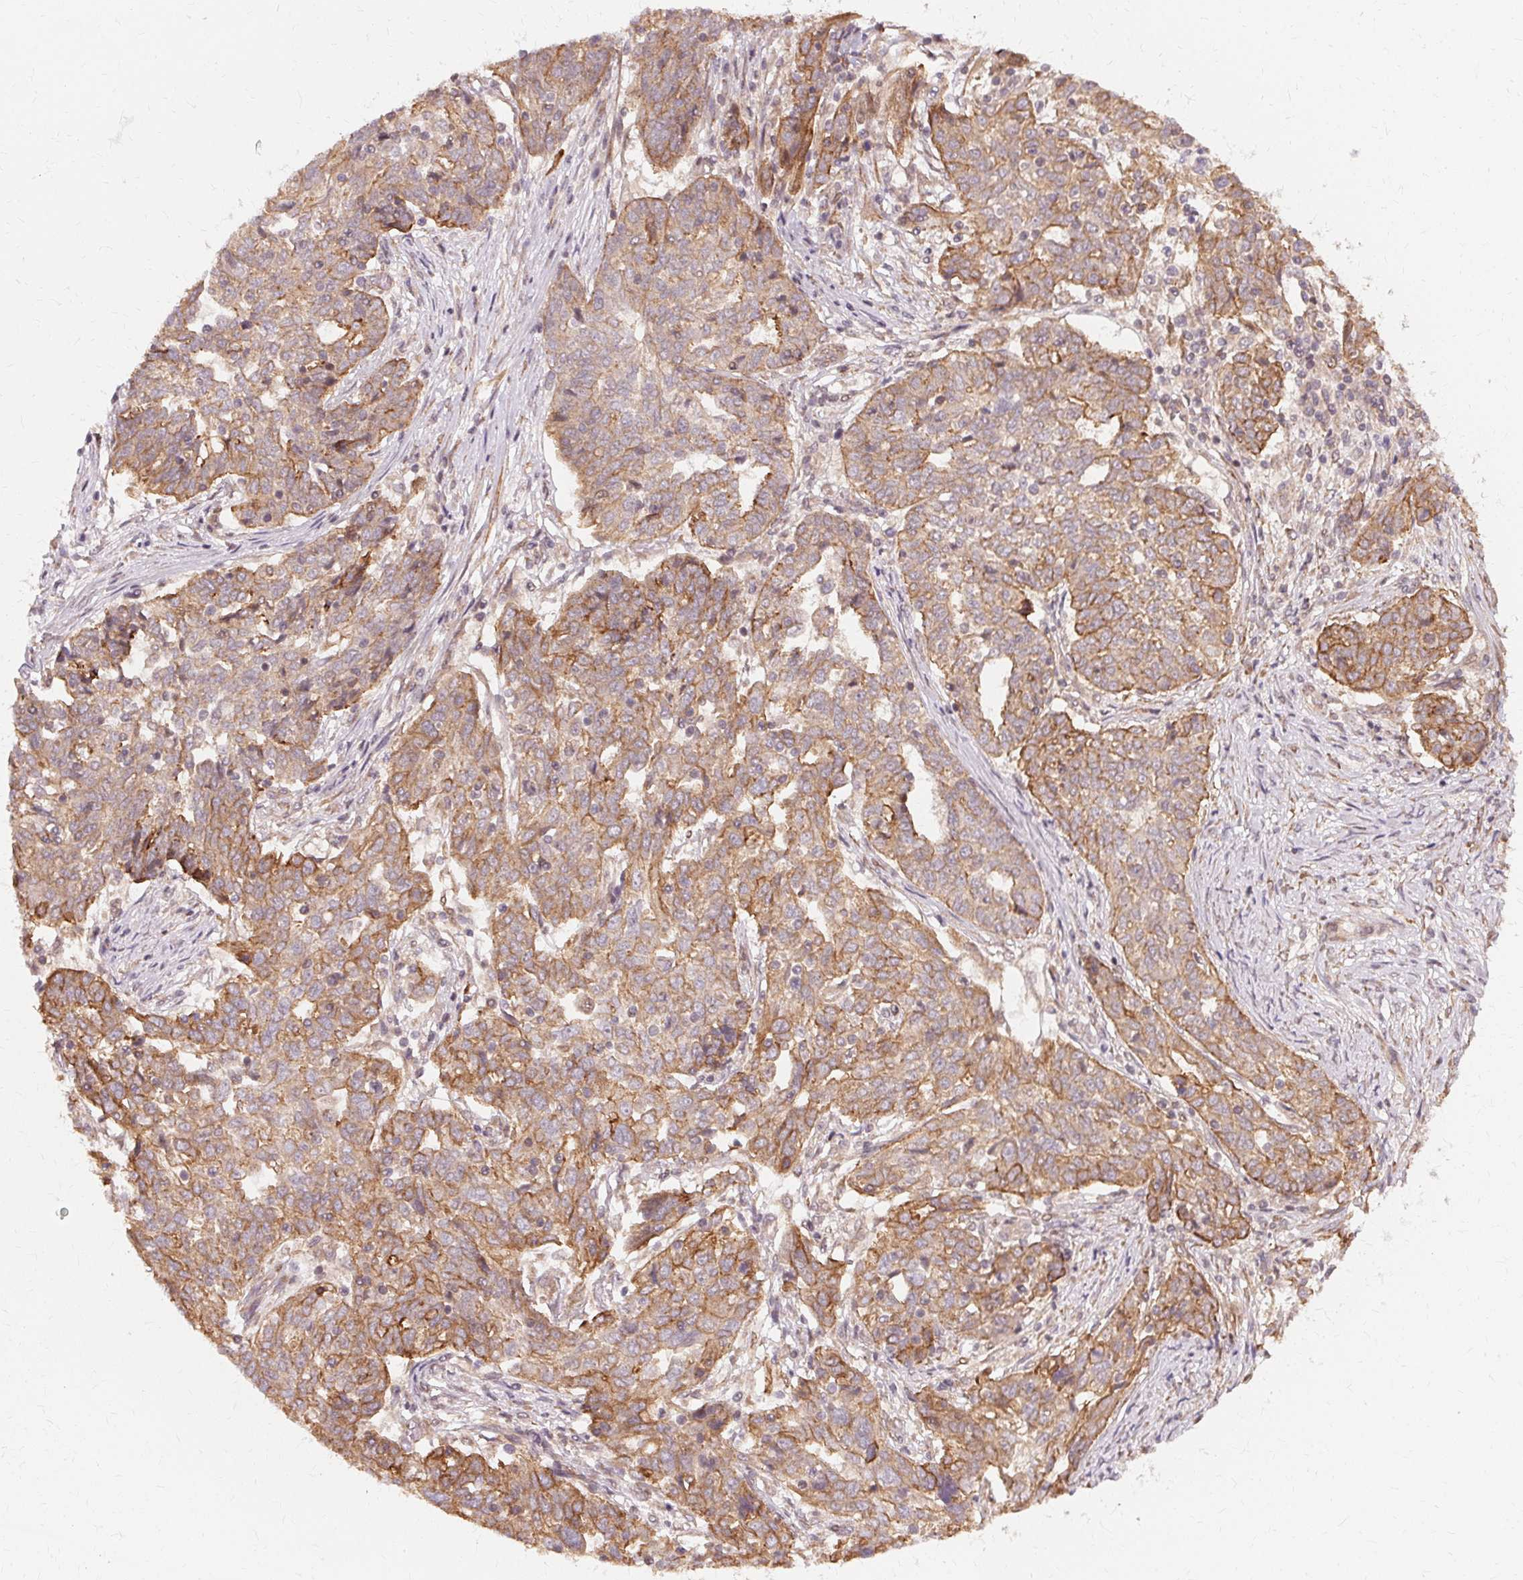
{"staining": {"intensity": "weak", "quantity": ">75%", "location": "cytoplasmic/membranous"}, "tissue": "ovarian cancer", "cell_type": "Tumor cells", "image_type": "cancer", "snomed": [{"axis": "morphology", "description": "Cystadenocarcinoma, serous, NOS"}, {"axis": "topography", "description": "Ovary"}], "caption": "IHC image of human serous cystadenocarcinoma (ovarian) stained for a protein (brown), which displays low levels of weak cytoplasmic/membranous expression in approximately >75% of tumor cells.", "gene": "USP8", "patient": {"sex": "female", "age": 67}}